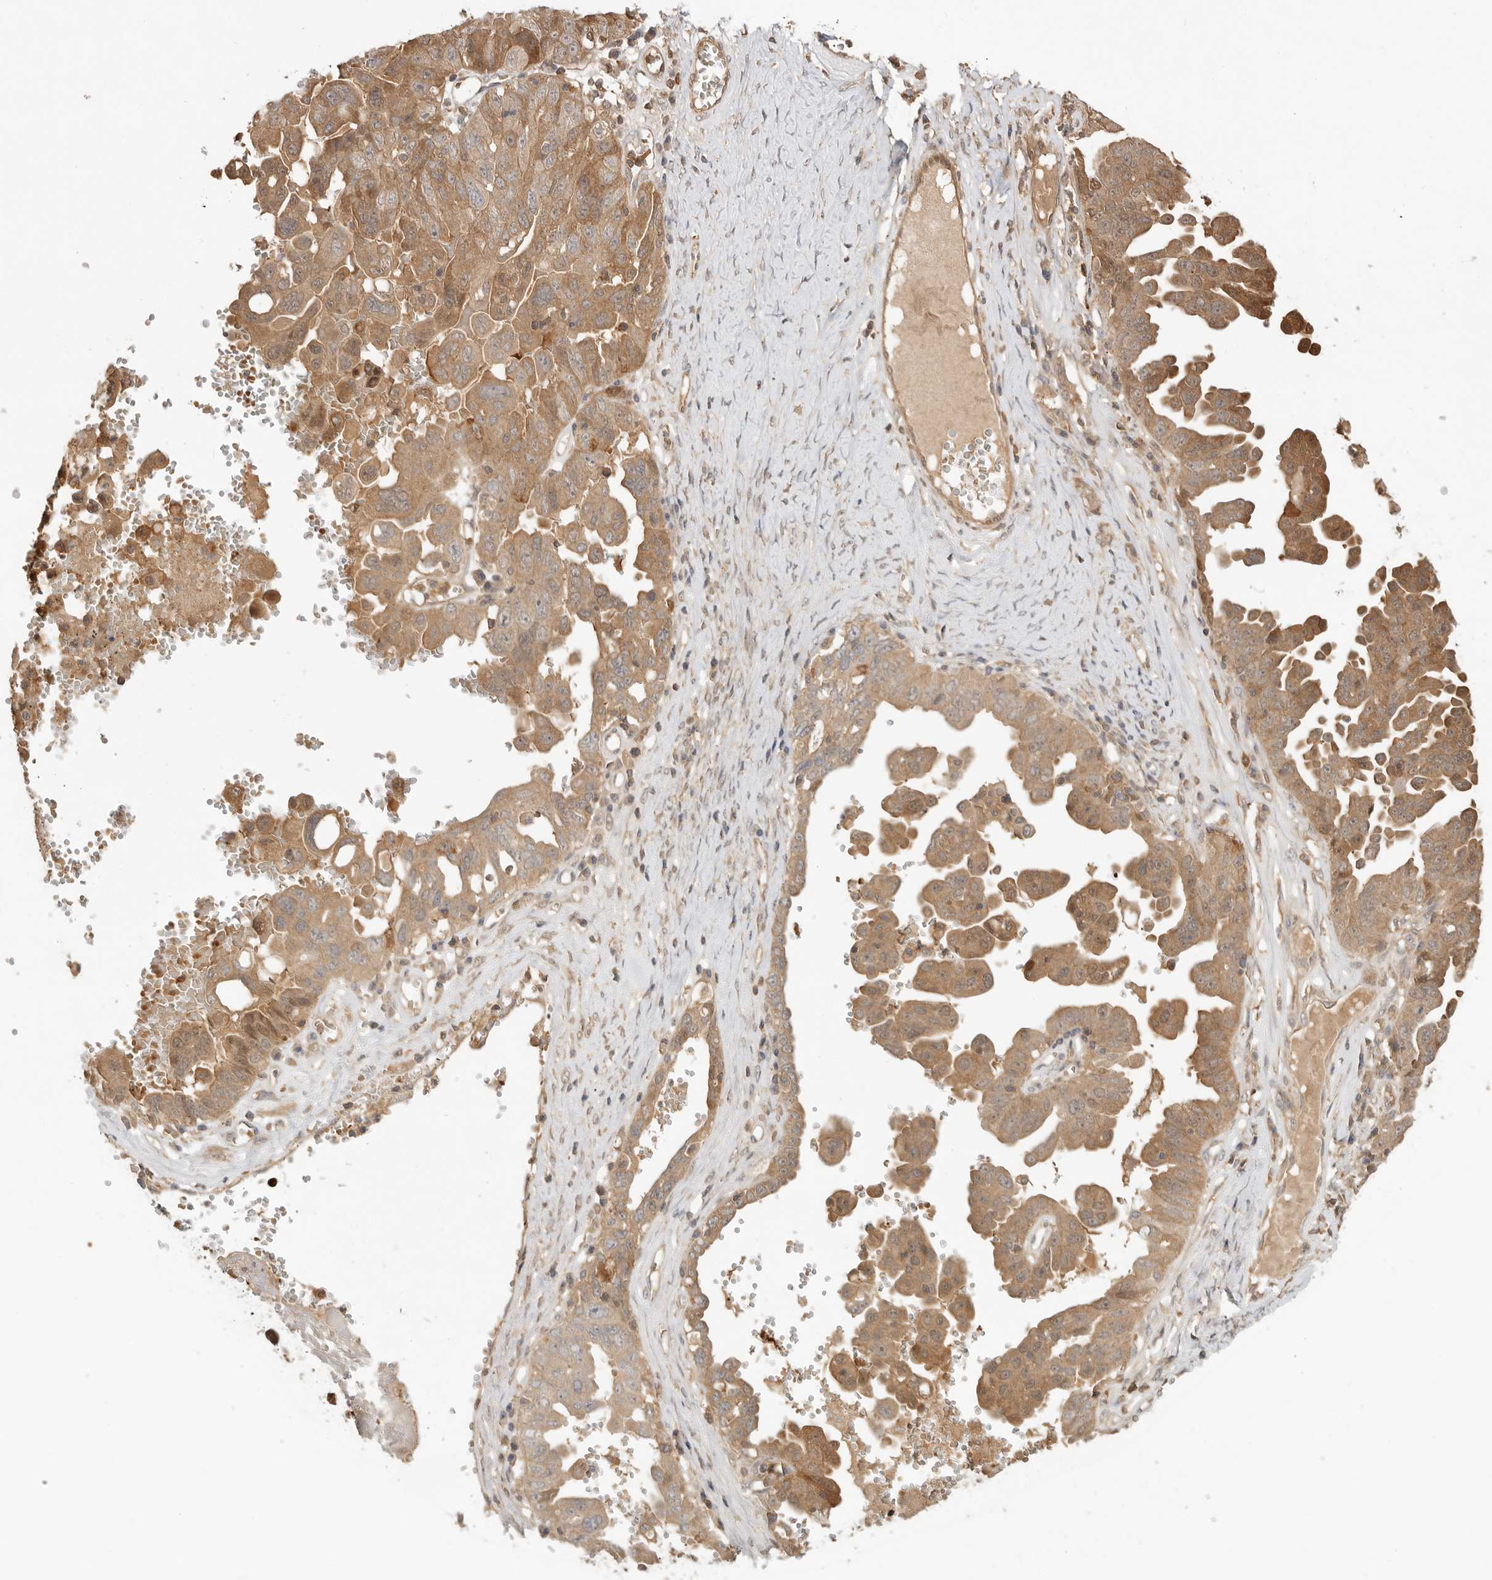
{"staining": {"intensity": "moderate", "quantity": "25%-75%", "location": "cytoplasmic/membranous"}, "tissue": "ovarian cancer", "cell_type": "Tumor cells", "image_type": "cancer", "snomed": [{"axis": "morphology", "description": "Carcinoma, endometroid"}, {"axis": "topography", "description": "Ovary"}], "caption": "Endometroid carcinoma (ovarian) was stained to show a protein in brown. There is medium levels of moderate cytoplasmic/membranous expression in about 25%-75% of tumor cells. The protein of interest is stained brown, and the nuclei are stained in blue (DAB (3,3'-diaminobenzidine) IHC with brightfield microscopy, high magnification).", "gene": "CLDN12", "patient": {"sex": "female", "age": 62}}